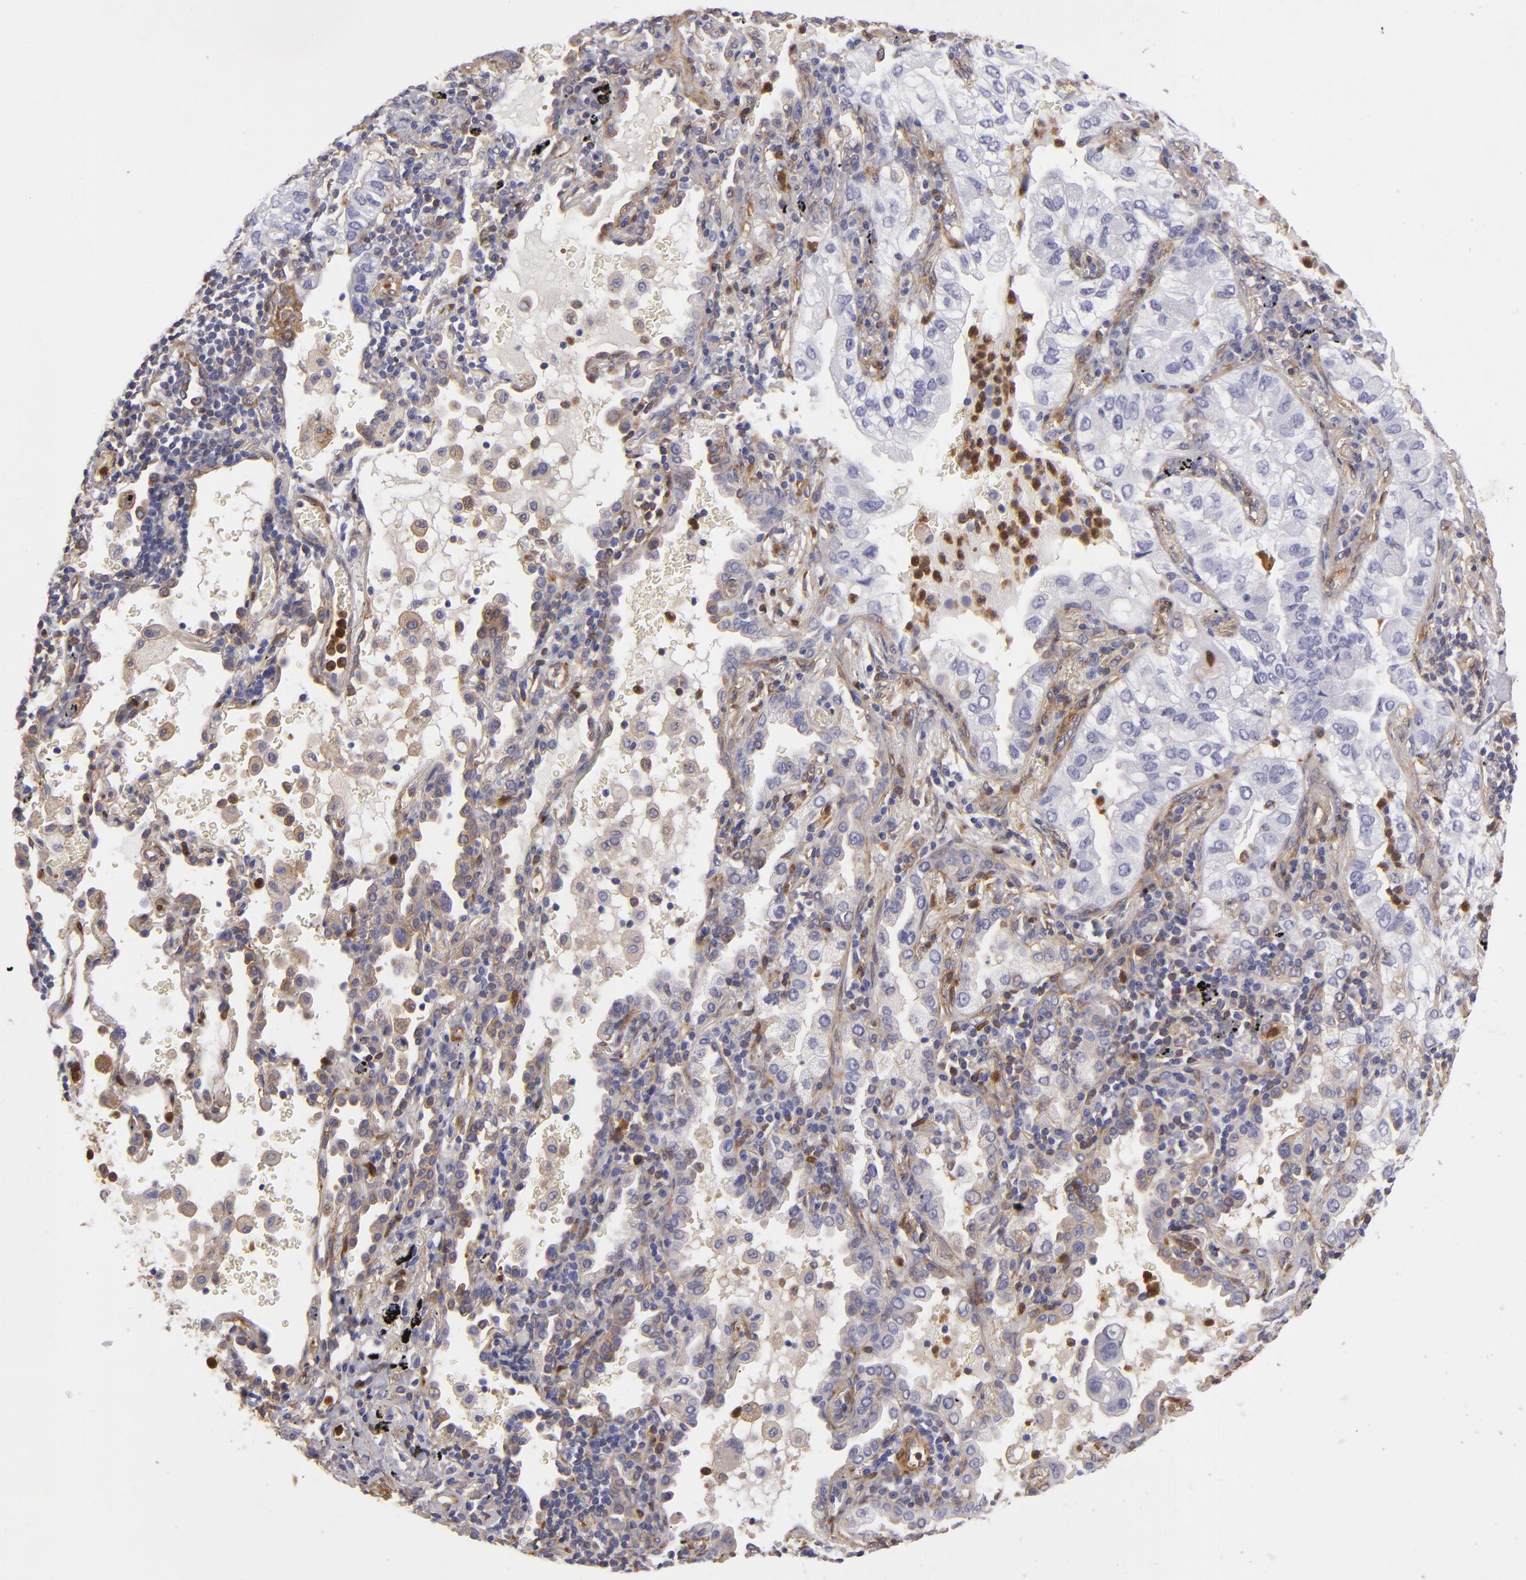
{"staining": {"intensity": "weak", "quantity": ">75%", "location": "cytoplasmic/membranous"}, "tissue": "lung cancer", "cell_type": "Tumor cells", "image_type": "cancer", "snomed": [{"axis": "morphology", "description": "Adenocarcinoma, NOS"}, {"axis": "topography", "description": "Lung"}], "caption": "DAB immunohistochemical staining of lung cancer displays weak cytoplasmic/membranous protein positivity in about >75% of tumor cells. (Stains: DAB (3,3'-diaminobenzidine) in brown, nuclei in blue, Microscopy: brightfield microscopy at high magnification).", "gene": "VCL", "patient": {"sex": "female", "age": 50}}